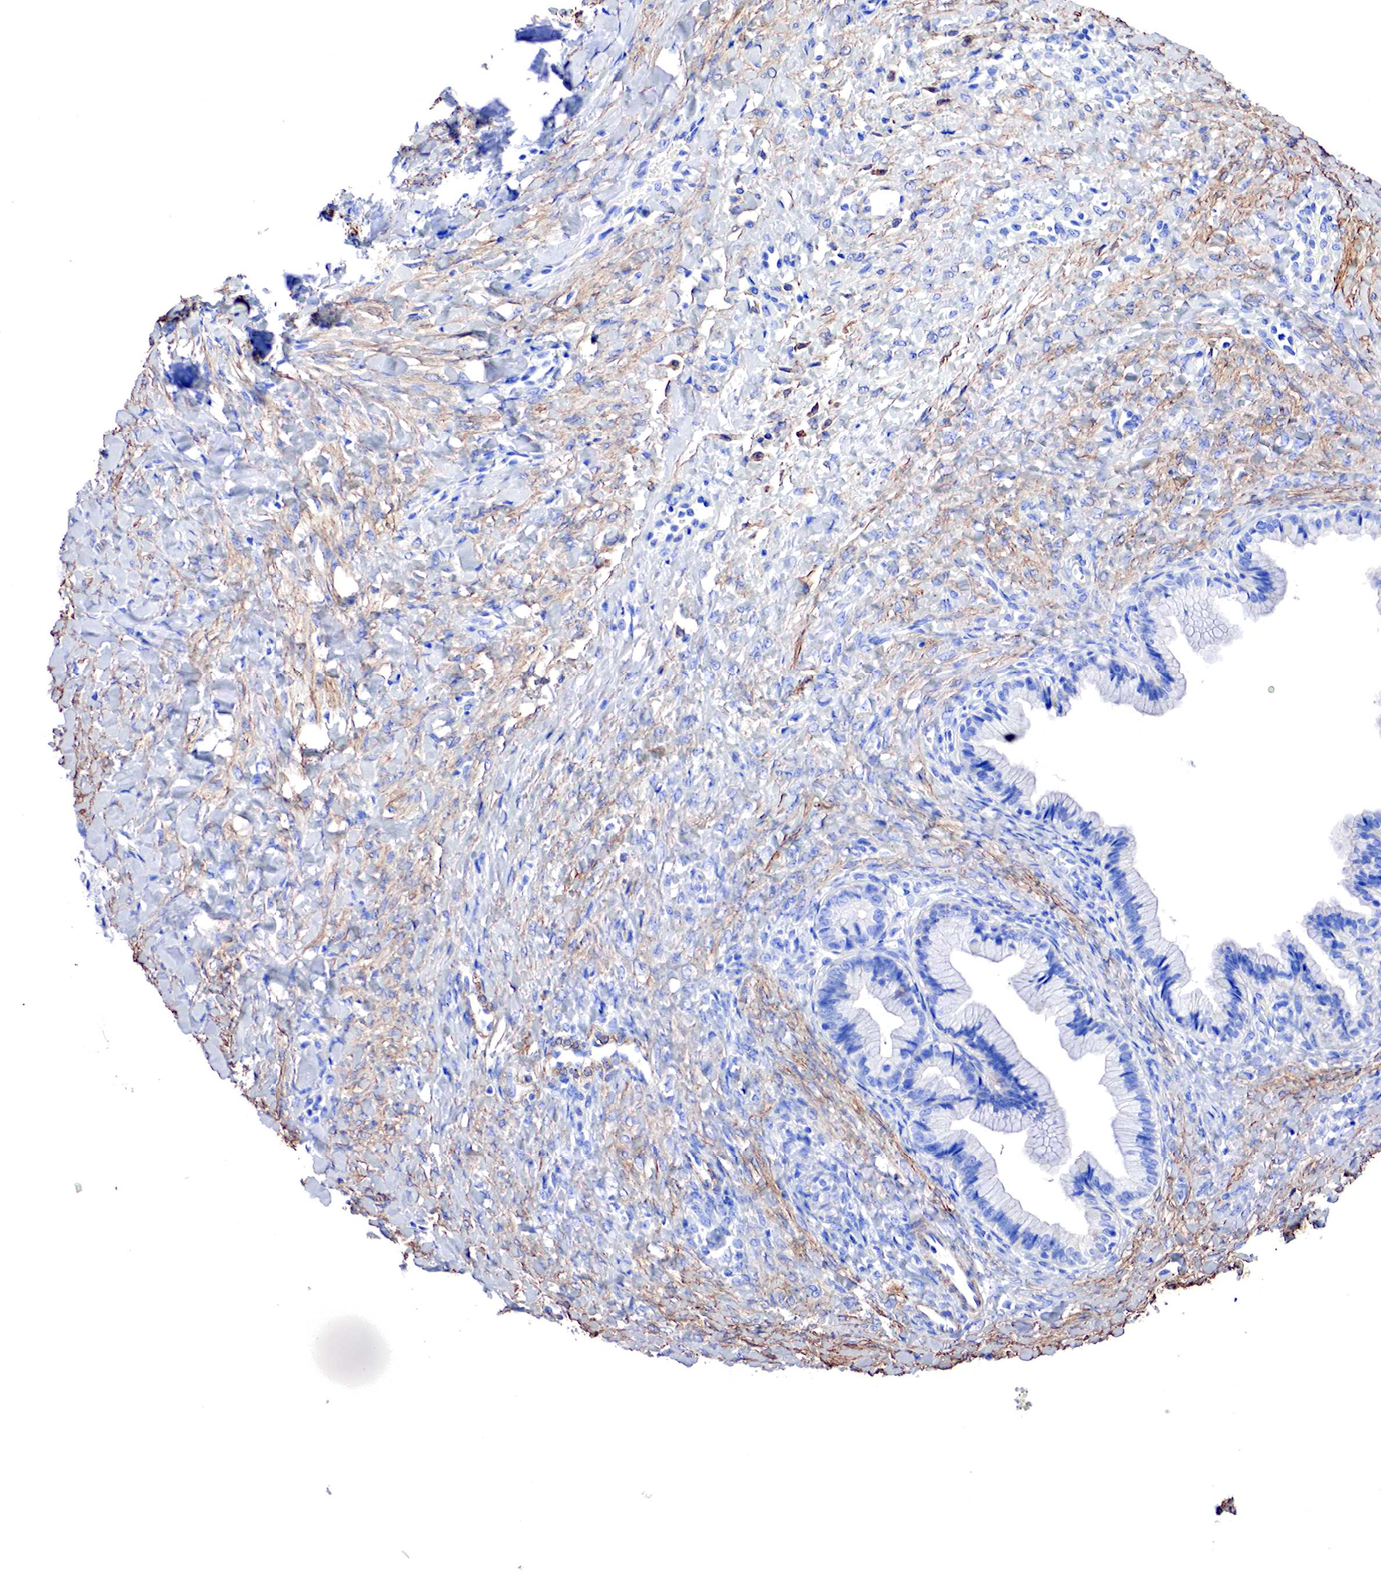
{"staining": {"intensity": "negative", "quantity": "none", "location": "none"}, "tissue": "ovarian cancer", "cell_type": "Tumor cells", "image_type": "cancer", "snomed": [{"axis": "morphology", "description": "Cystadenocarcinoma, mucinous, NOS"}, {"axis": "topography", "description": "Ovary"}], "caption": "High magnification brightfield microscopy of mucinous cystadenocarcinoma (ovarian) stained with DAB (brown) and counterstained with hematoxylin (blue): tumor cells show no significant positivity.", "gene": "TPM1", "patient": {"sex": "female", "age": 41}}